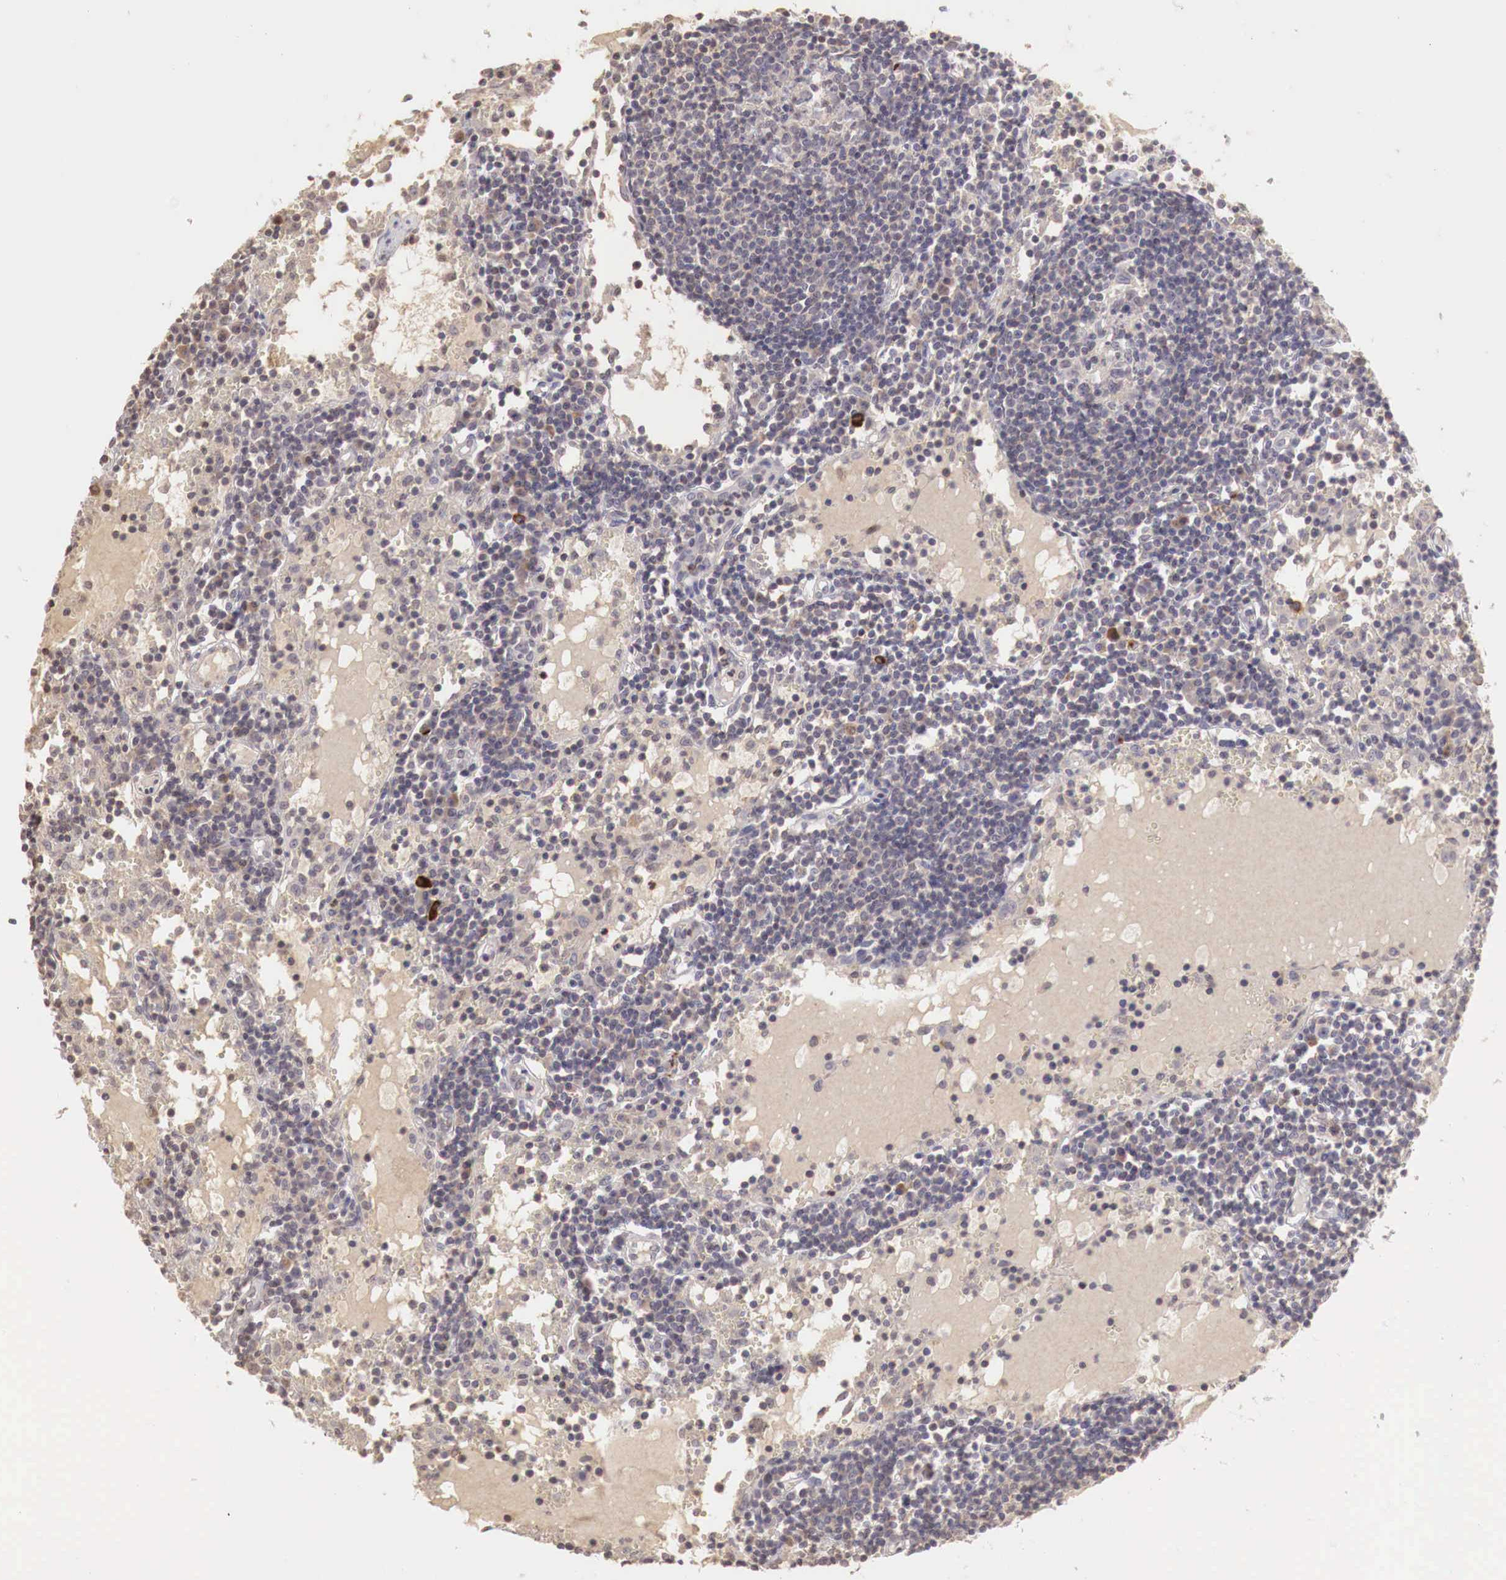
{"staining": {"intensity": "negative", "quantity": "none", "location": "none"}, "tissue": "lymph node", "cell_type": "Germinal center cells", "image_type": "normal", "snomed": [{"axis": "morphology", "description": "Normal tissue, NOS"}, {"axis": "topography", "description": "Lymph node"}], "caption": "Immunohistochemistry photomicrograph of benign lymph node stained for a protein (brown), which exhibits no positivity in germinal center cells. The staining is performed using DAB brown chromogen with nuclei counter-stained in using hematoxylin.", "gene": "TBC1D9", "patient": {"sex": "female", "age": 55}}